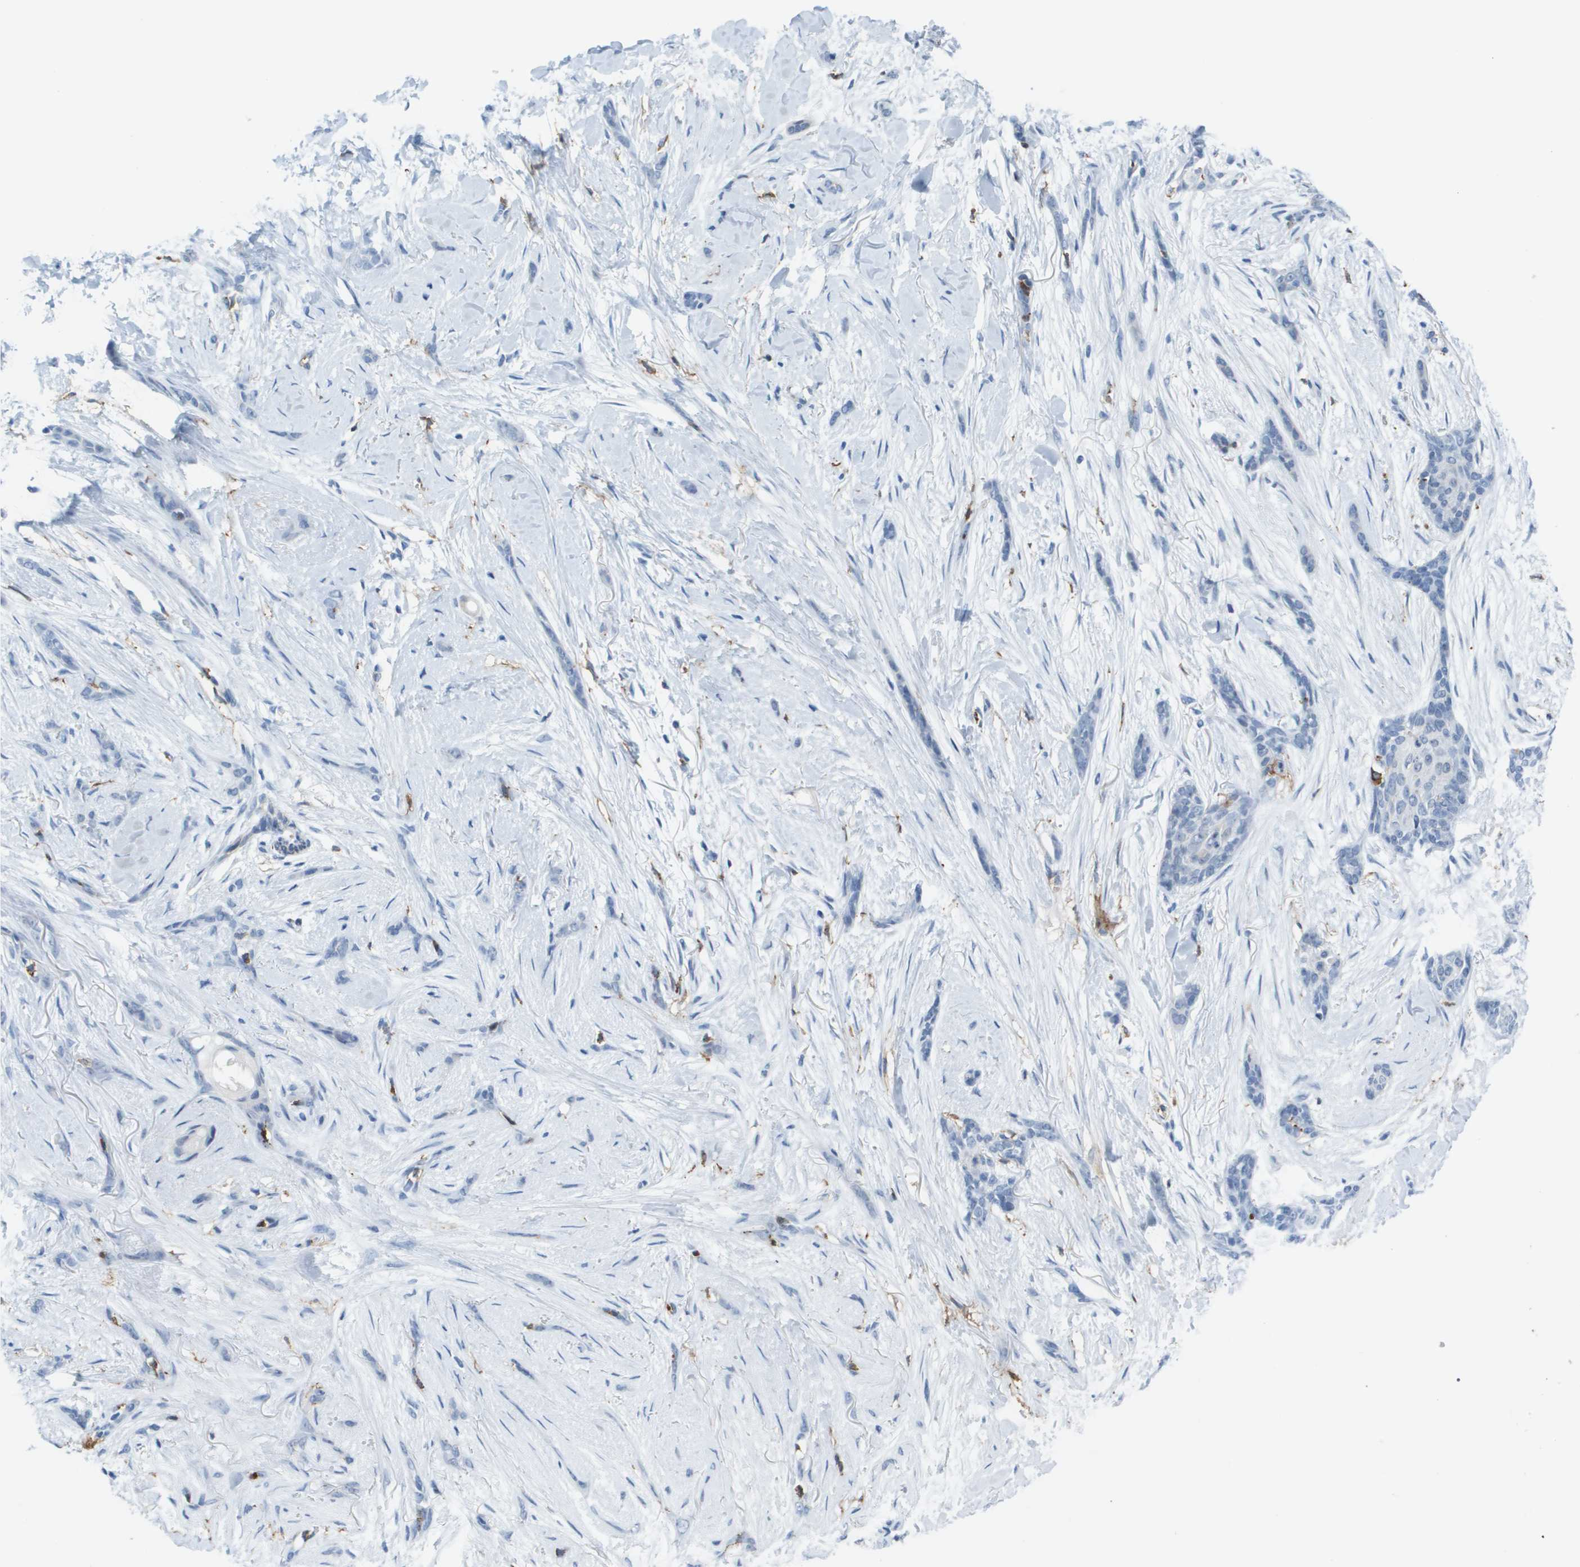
{"staining": {"intensity": "negative", "quantity": "none", "location": "none"}, "tissue": "skin cancer", "cell_type": "Tumor cells", "image_type": "cancer", "snomed": [{"axis": "morphology", "description": "Basal cell carcinoma"}, {"axis": "morphology", "description": "Adnexal tumor, benign"}, {"axis": "topography", "description": "Skin"}], "caption": "Tumor cells are negative for protein expression in human basal cell carcinoma (skin). (IHC, brightfield microscopy, high magnification).", "gene": "ZBTB43", "patient": {"sex": "female", "age": 42}}